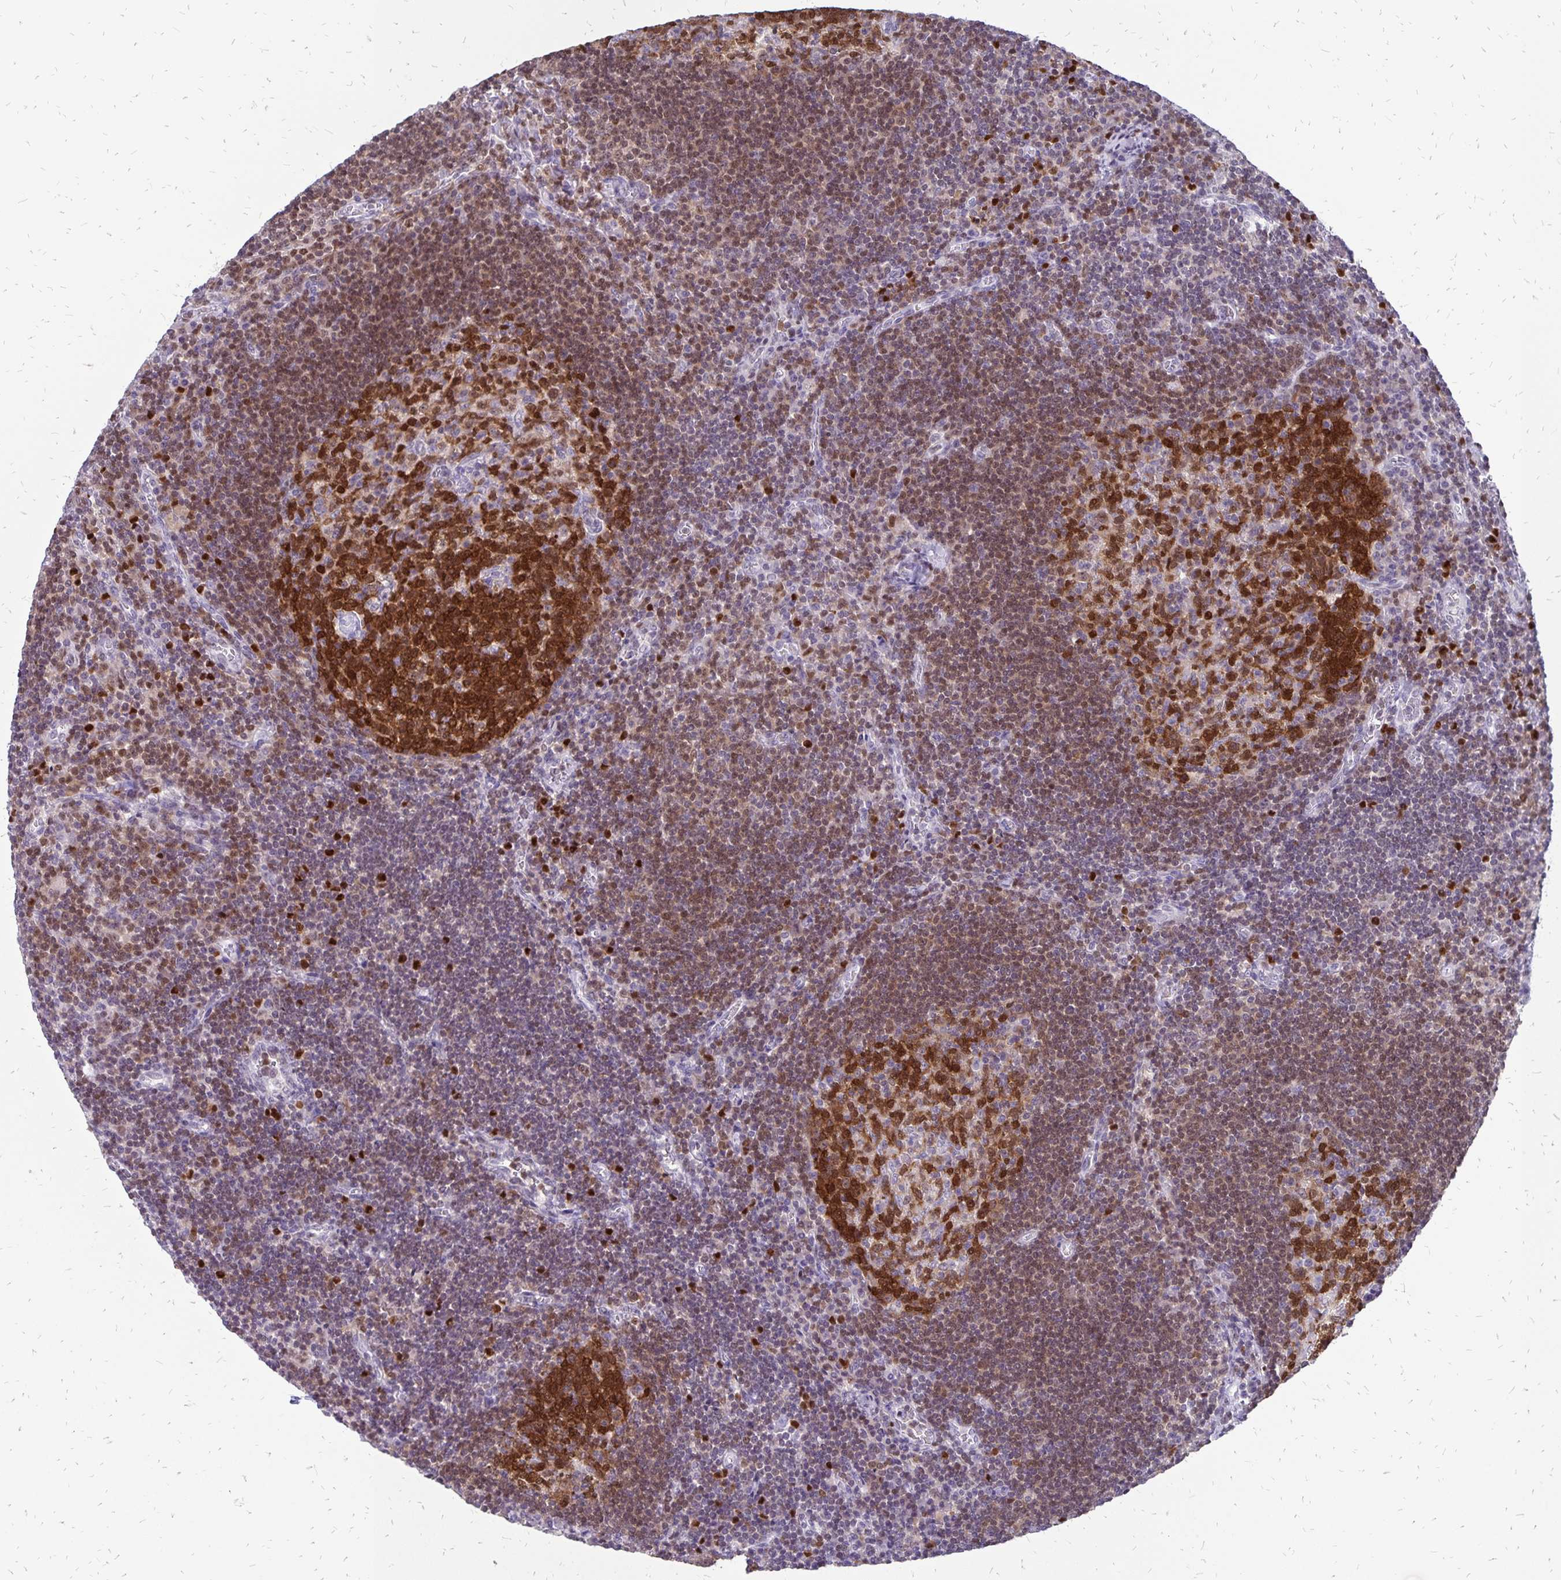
{"staining": {"intensity": "strong", "quantity": "25%-75%", "location": "cytoplasmic/membranous,nuclear"}, "tissue": "lymph node", "cell_type": "Germinal center cells", "image_type": "normal", "snomed": [{"axis": "morphology", "description": "Normal tissue, NOS"}, {"axis": "topography", "description": "Lymph node"}], "caption": "Strong cytoplasmic/membranous,nuclear positivity for a protein is seen in about 25%-75% of germinal center cells of normal lymph node using IHC.", "gene": "DCK", "patient": {"sex": "male", "age": 67}}